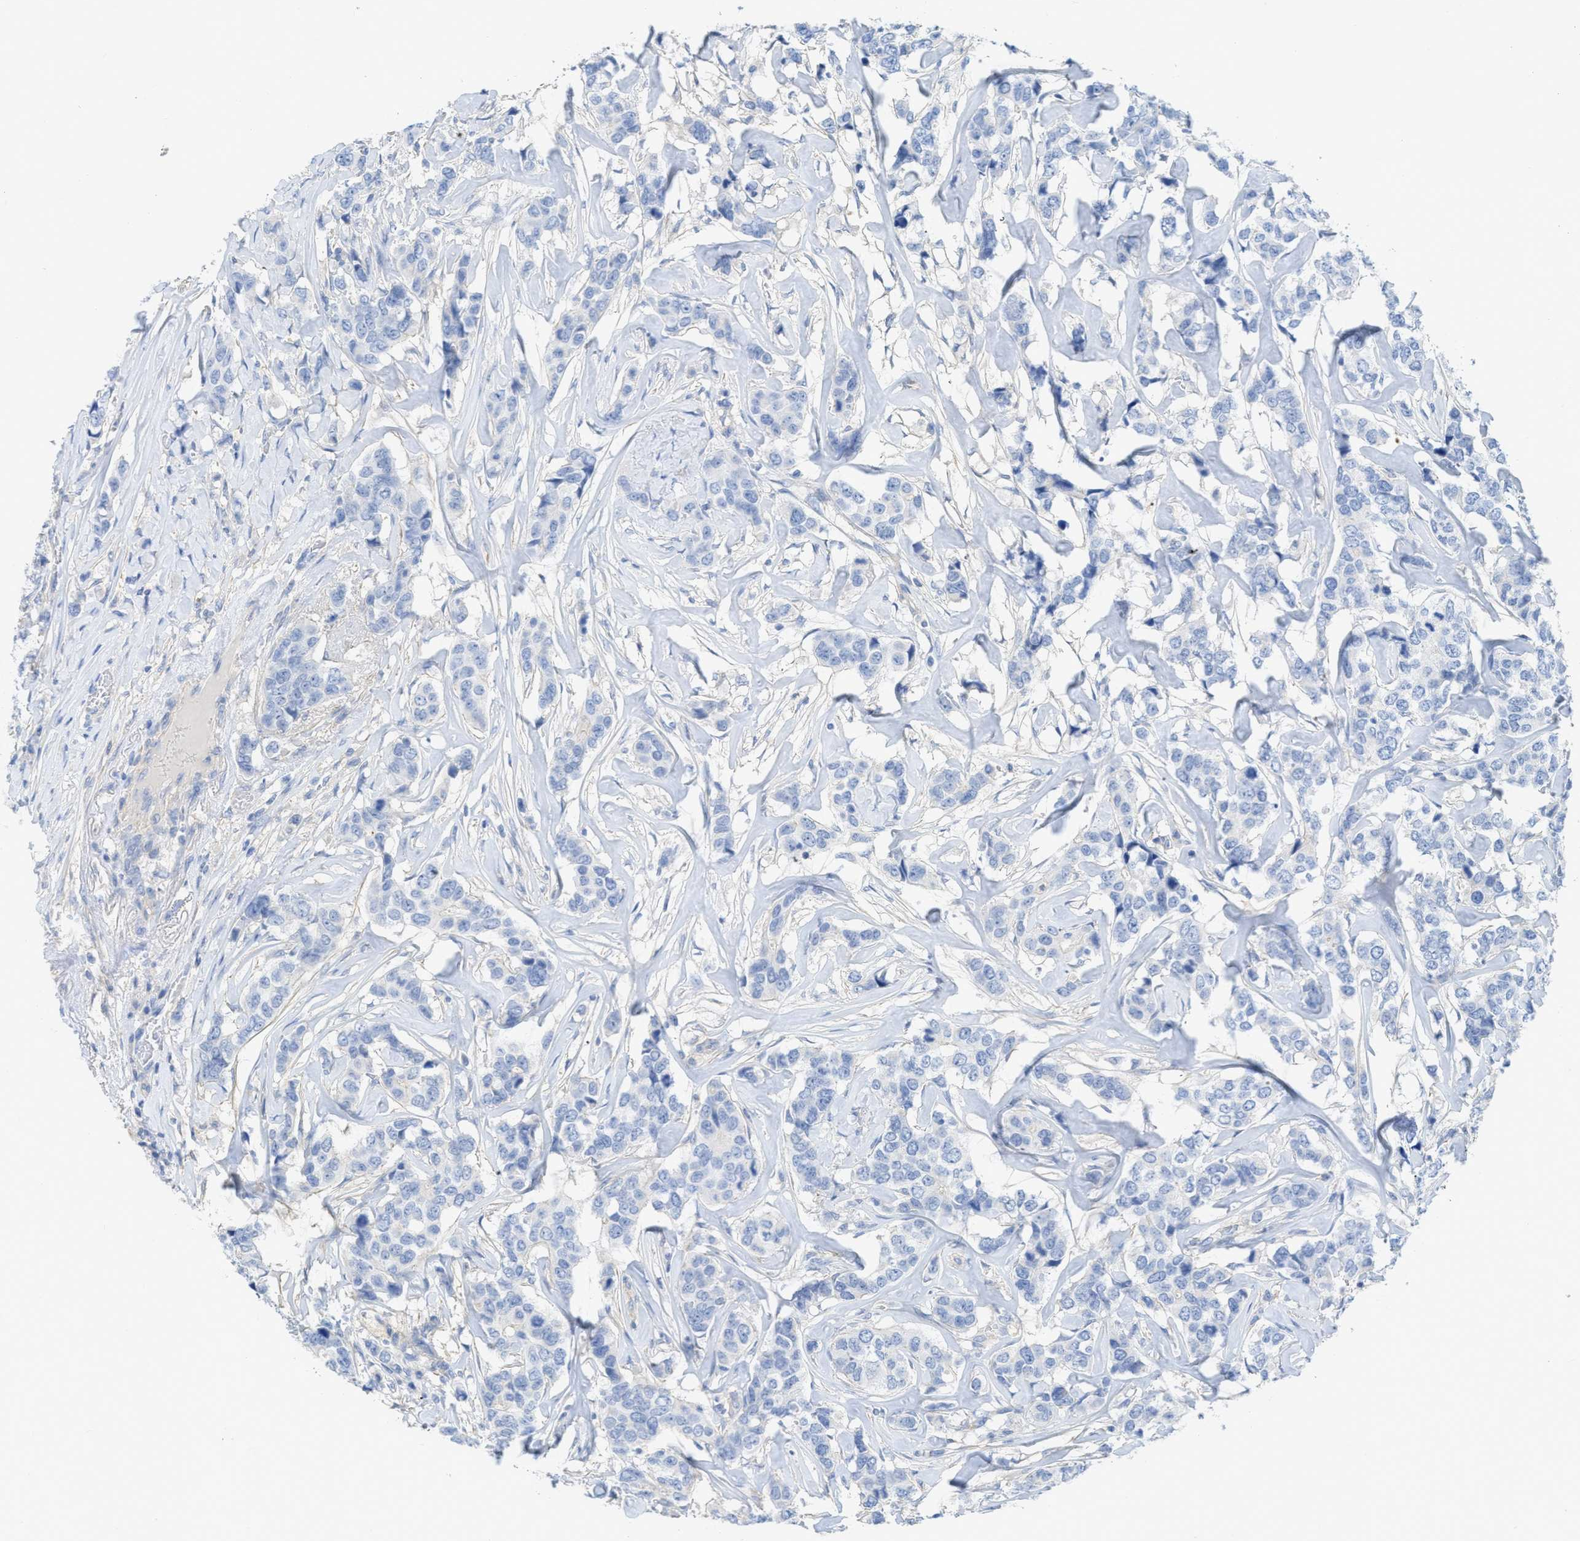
{"staining": {"intensity": "negative", "quantity": "none", "location": "none"}, "tissue": "breast cancer", "cell_type": "Tumor cells", "image_type": "cancer", "snomed": [{"axis": "morphology", "description": "Lobular carcinoma"}, {"axis": "topography", "description": "Breast"}], "caption": "Micrograph shows no significant protein expression in tumor cells of breast cancer. The staining is performed using DAB (3,3'-diaminobenzidine) brown chromogen with nuclei counter-stained in using hematoxylin.", "gene": "MYL3", "patient": {"sex": "female", "age": 59}}